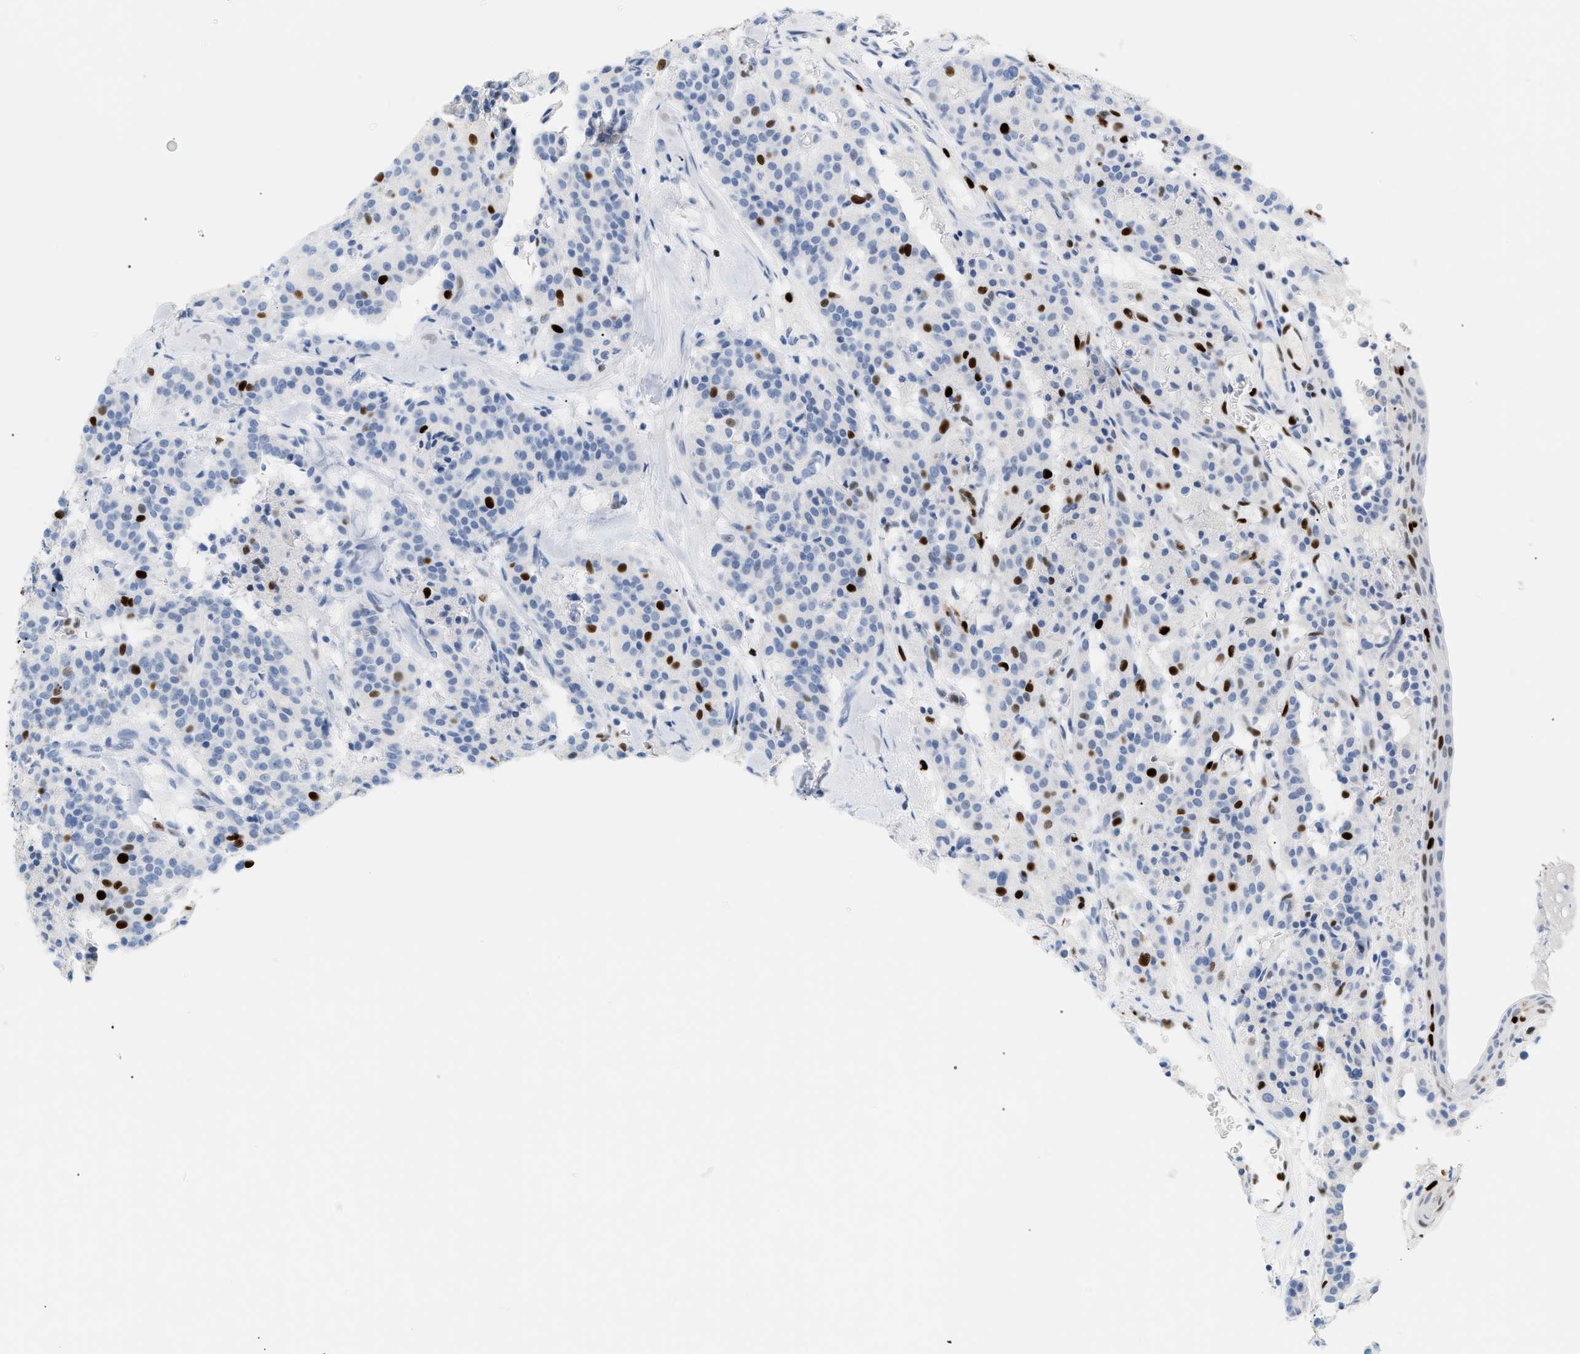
{"staining": {"intensity": "strong", "quantity": "<25%", "location": "nuclear"}, "tissue": "carcinoid", "cell_type": "Tumor cells", "image_type": "cancer", "snomed": [{"axis": "morphology", "description": "Carcinoid, malignant, NOS"}, {"axis": "topography", "description": "Lung"}], "caption": "Protein staining of malignant carcinoid tissue exhibits strong nuclear expression in about <25% of tumor cells. (DAB (3,3'-diaminobenzidine) IHC with brightfield microscopy, high magnification).", "gene": "MCM7", "patient": {"sex": "male", "age": 30}}